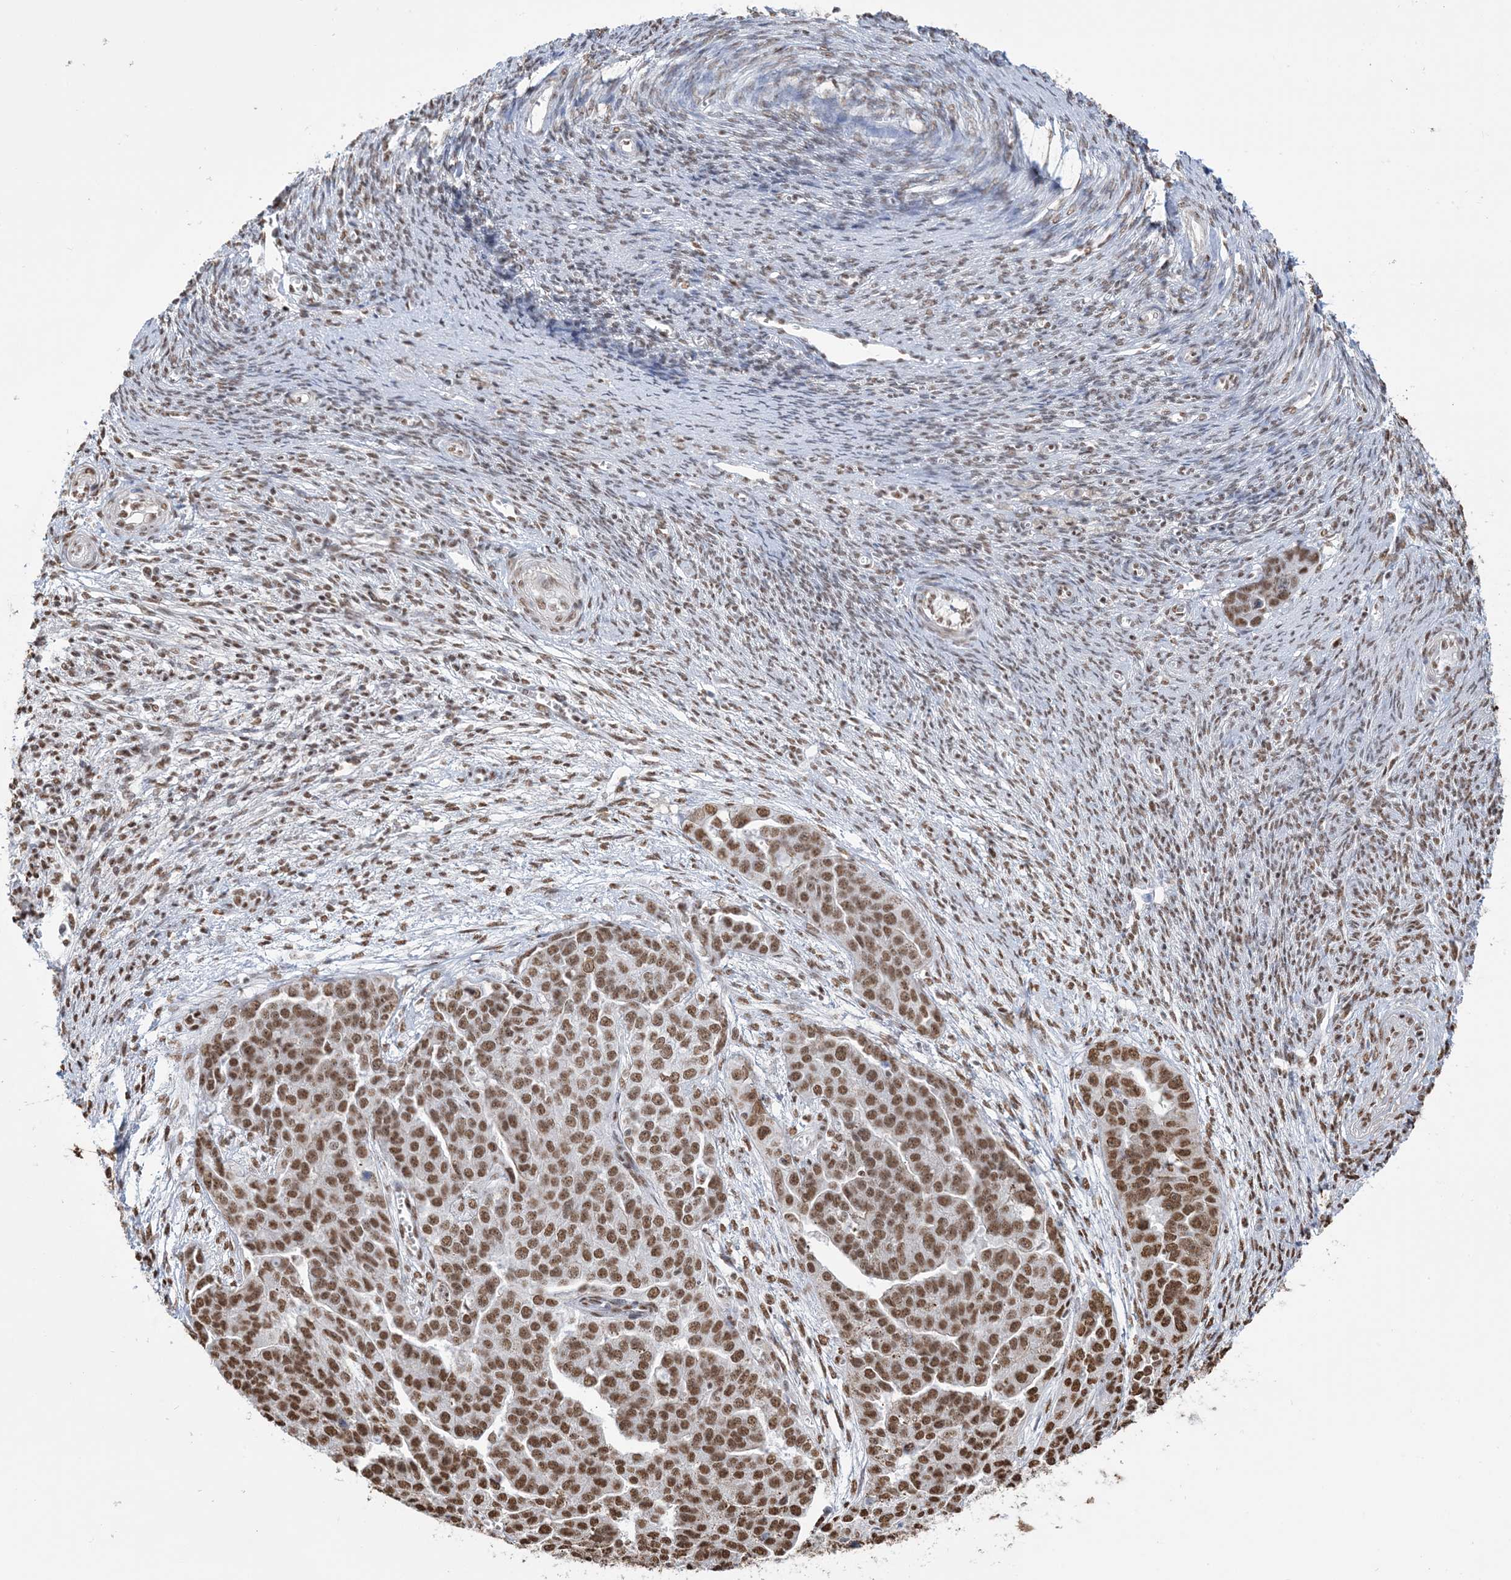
{"staining": {"intensity": "strong", "quantity": ">75%", "location": "nuclear"}, "tissue": "ovarian cancer", "cell_type": "Tumor cells", "image_type": "cancer", "snomed": [{"axis": "morphology", "description": "Cystadenocarcinoma, serous, NOS"}, {"axis": "topography", "description": "Ovary"}], "caption": "Protein staining reveals strong nuclear positivity in about >75% of tumor cells in ovarian cancer.", "gene": "ZNF792", "patient": {"sex": "female", "age": 44}}